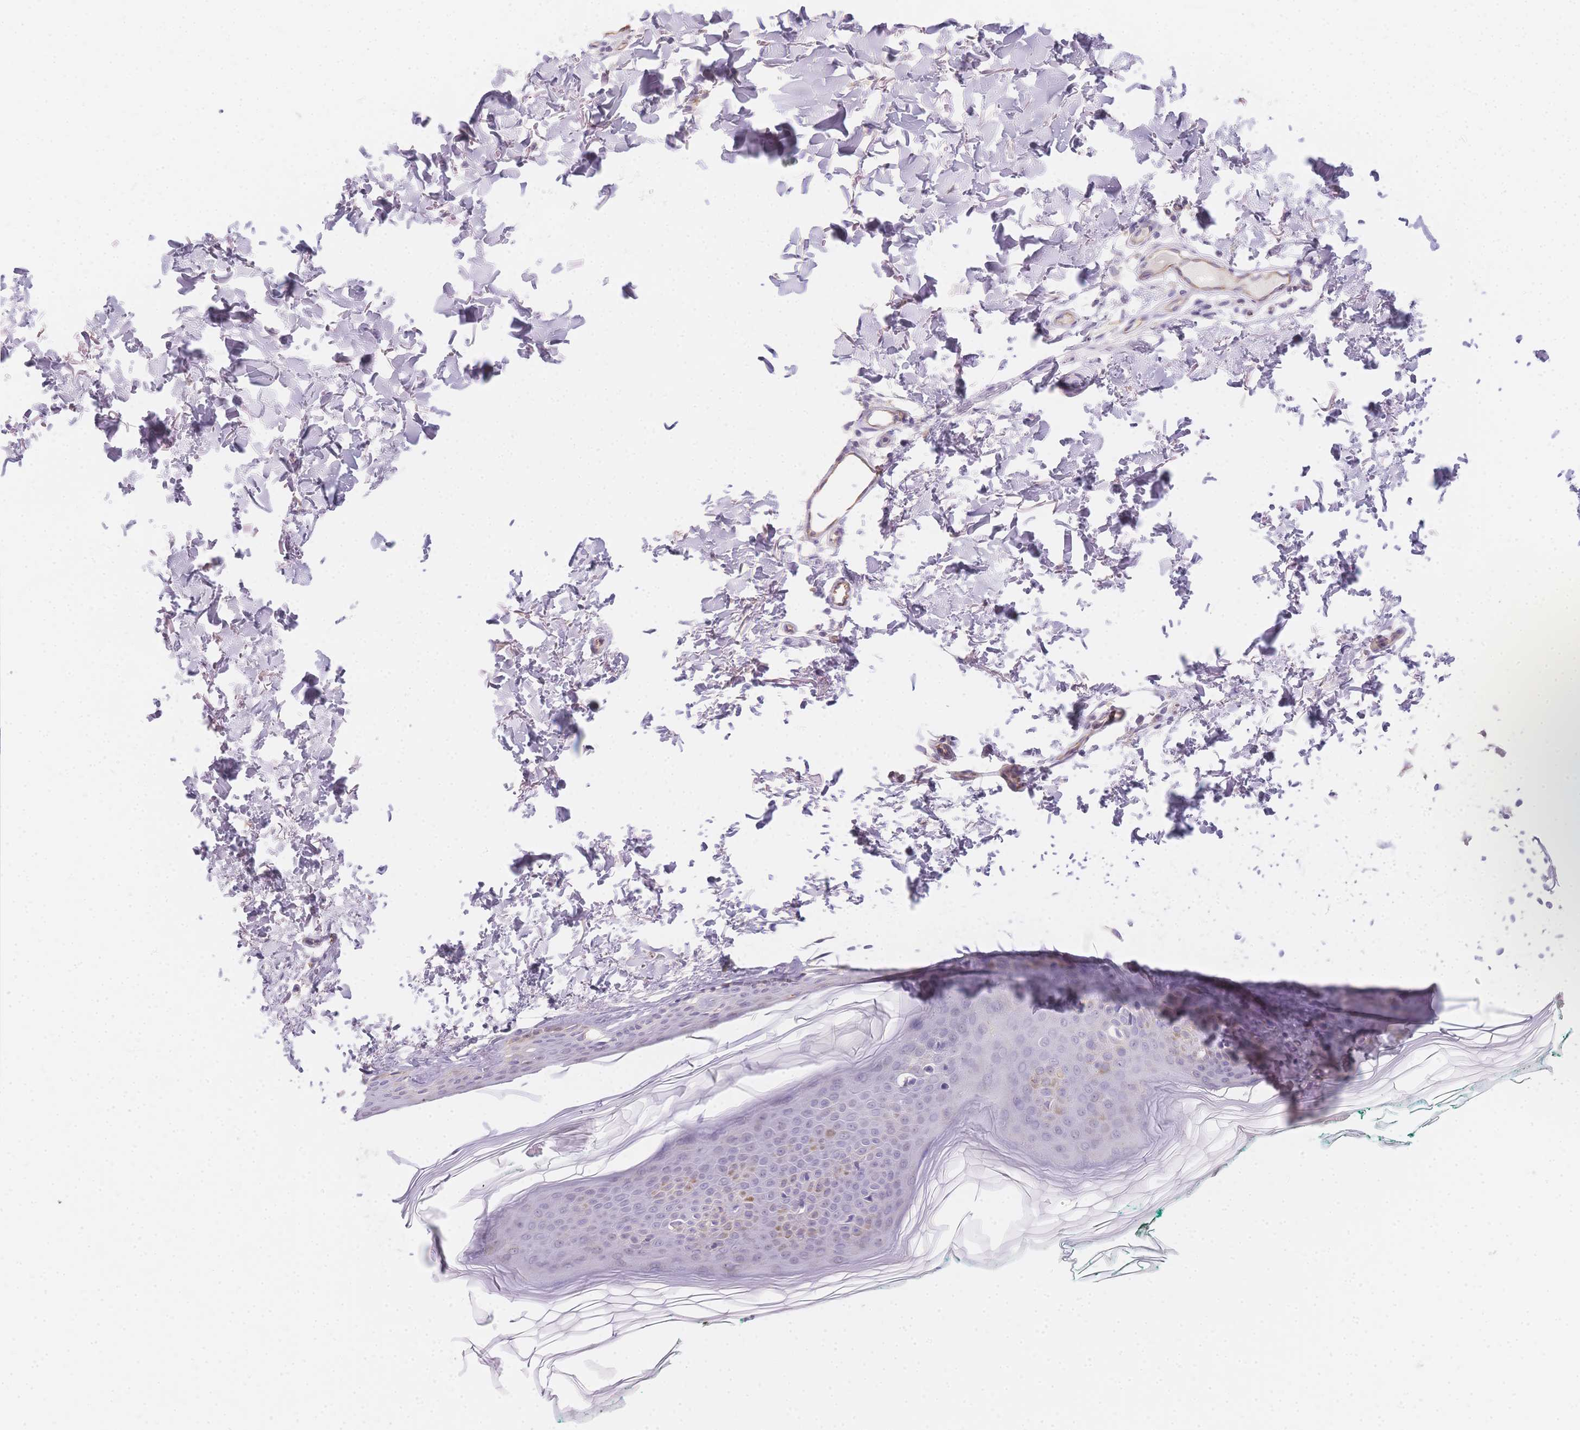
{"staining": {"intensity": "negative", "quantity": "none", "location": "none"}, "tissue": "skin", "cell_type": "Fibroblasts", "image_type": "normal", "snomed": [{"axis": "morphology", "description": "Normal tissue, NOS"}, {"axis": "topography", "description": "Skin"}, {"axis": "topography", "description": "Peripheral nerve tissue"}], "caption": "This is a micrograph of immunohistochemistry (IHC) staining of unremarkable skin, which shows no expression in fibroblasts.", "gene": "SMYD1", "patient": {"sex": "female", "age": 45}}